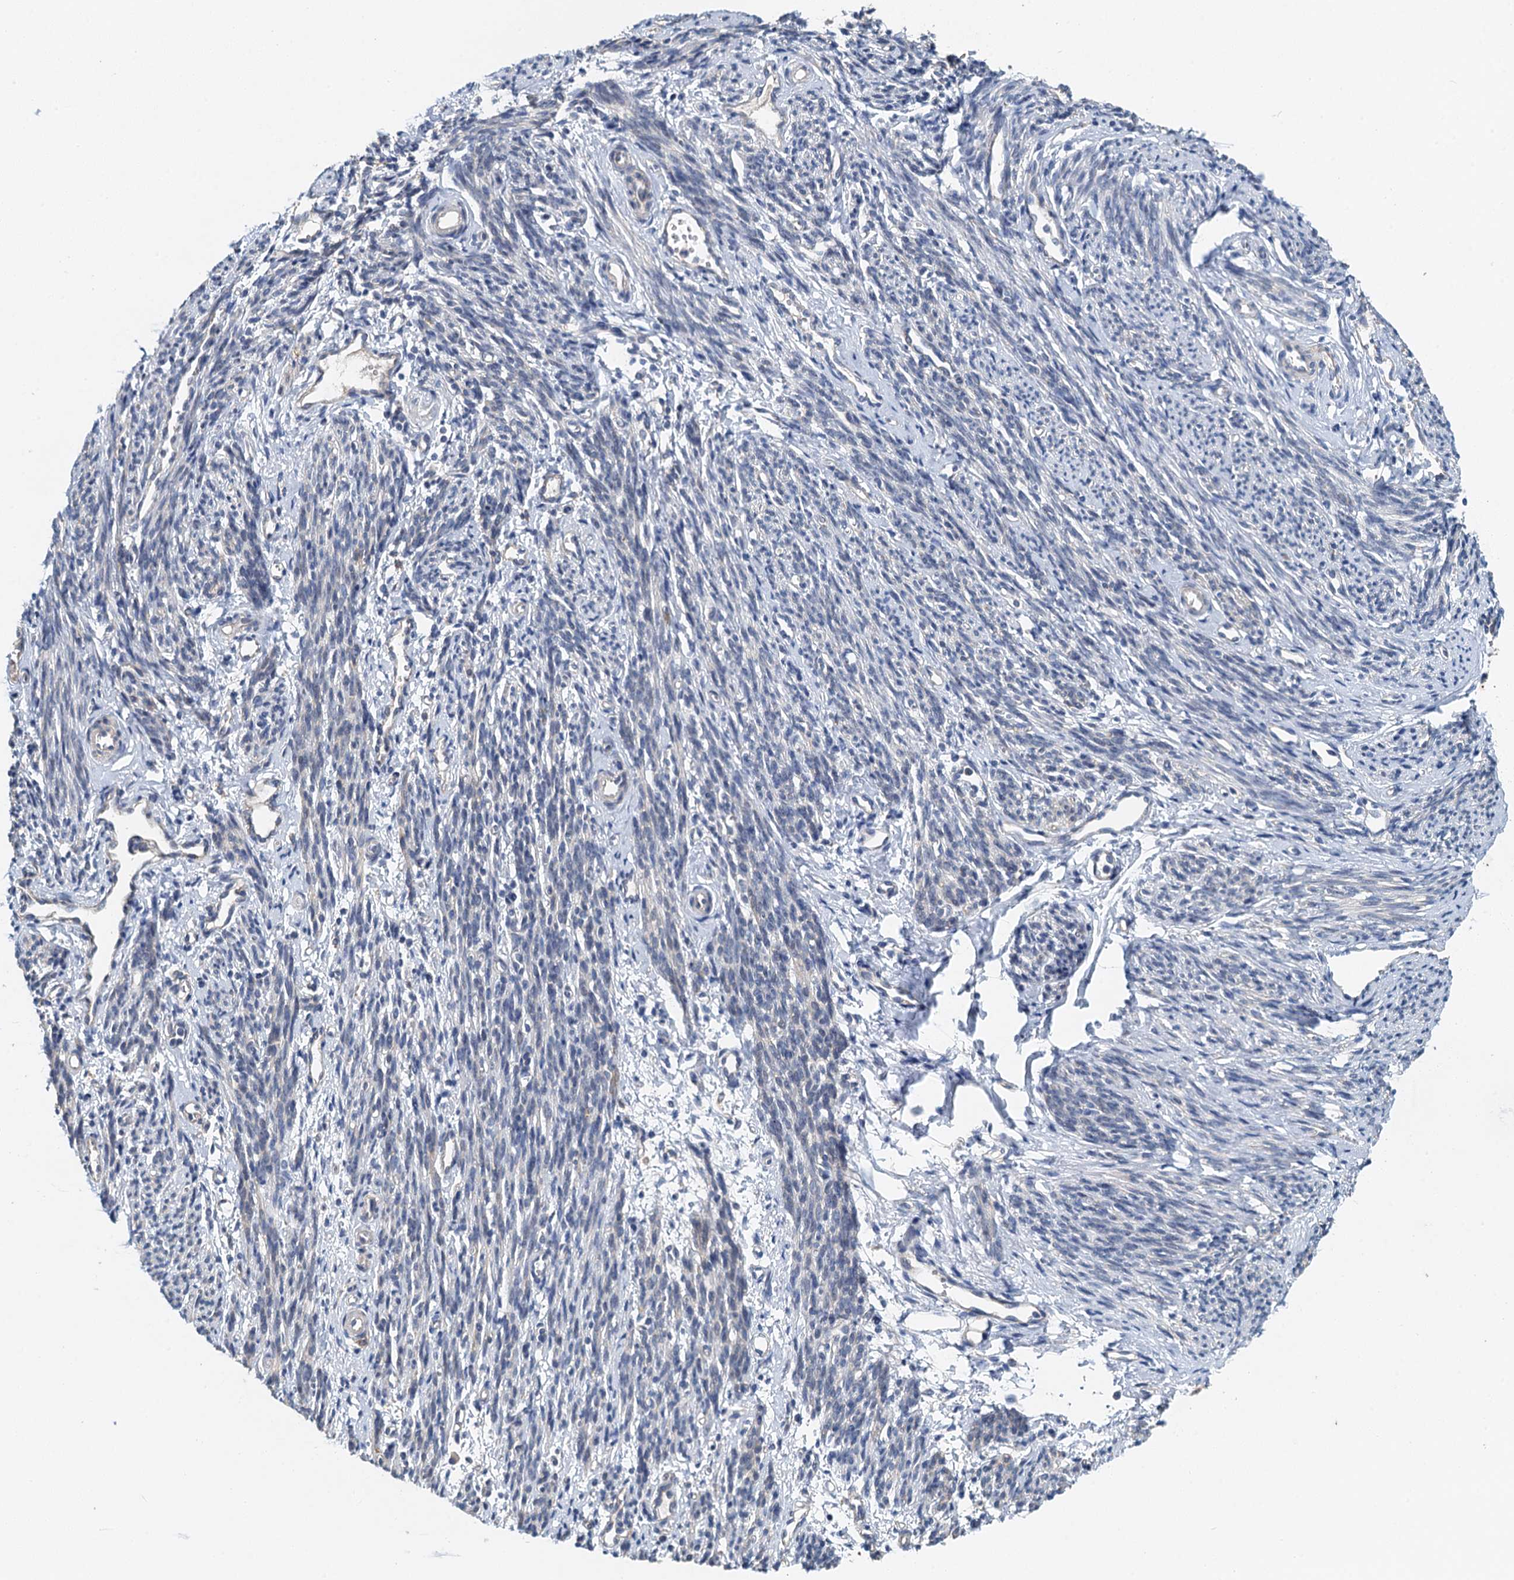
{"staining": {"intensity": "weak", "quantity": "<25%", "location": "cytoplasmic/membranous"}, "tissue": "smooth muscle", "cell_type": "Smooth muscle cells", "image_type": "normal", "snomed": [{"axis": "morphology", "description": "Normal tissue, NOS"}, {"axis": "topography", "description": "Smooth muscle"}, {"axis": "topography", "description": "Uterus"}], "caption": "The image shows no staining of smooth muscle cells in normal smooth muscle. The staining is performed using DAB (3,3'-diaminobenzidine) brown chromogen with nuclei counter-stained in using hematoxylin.", "gene": "ZNF606", "patient": {"sex": "female", "age": 59}}